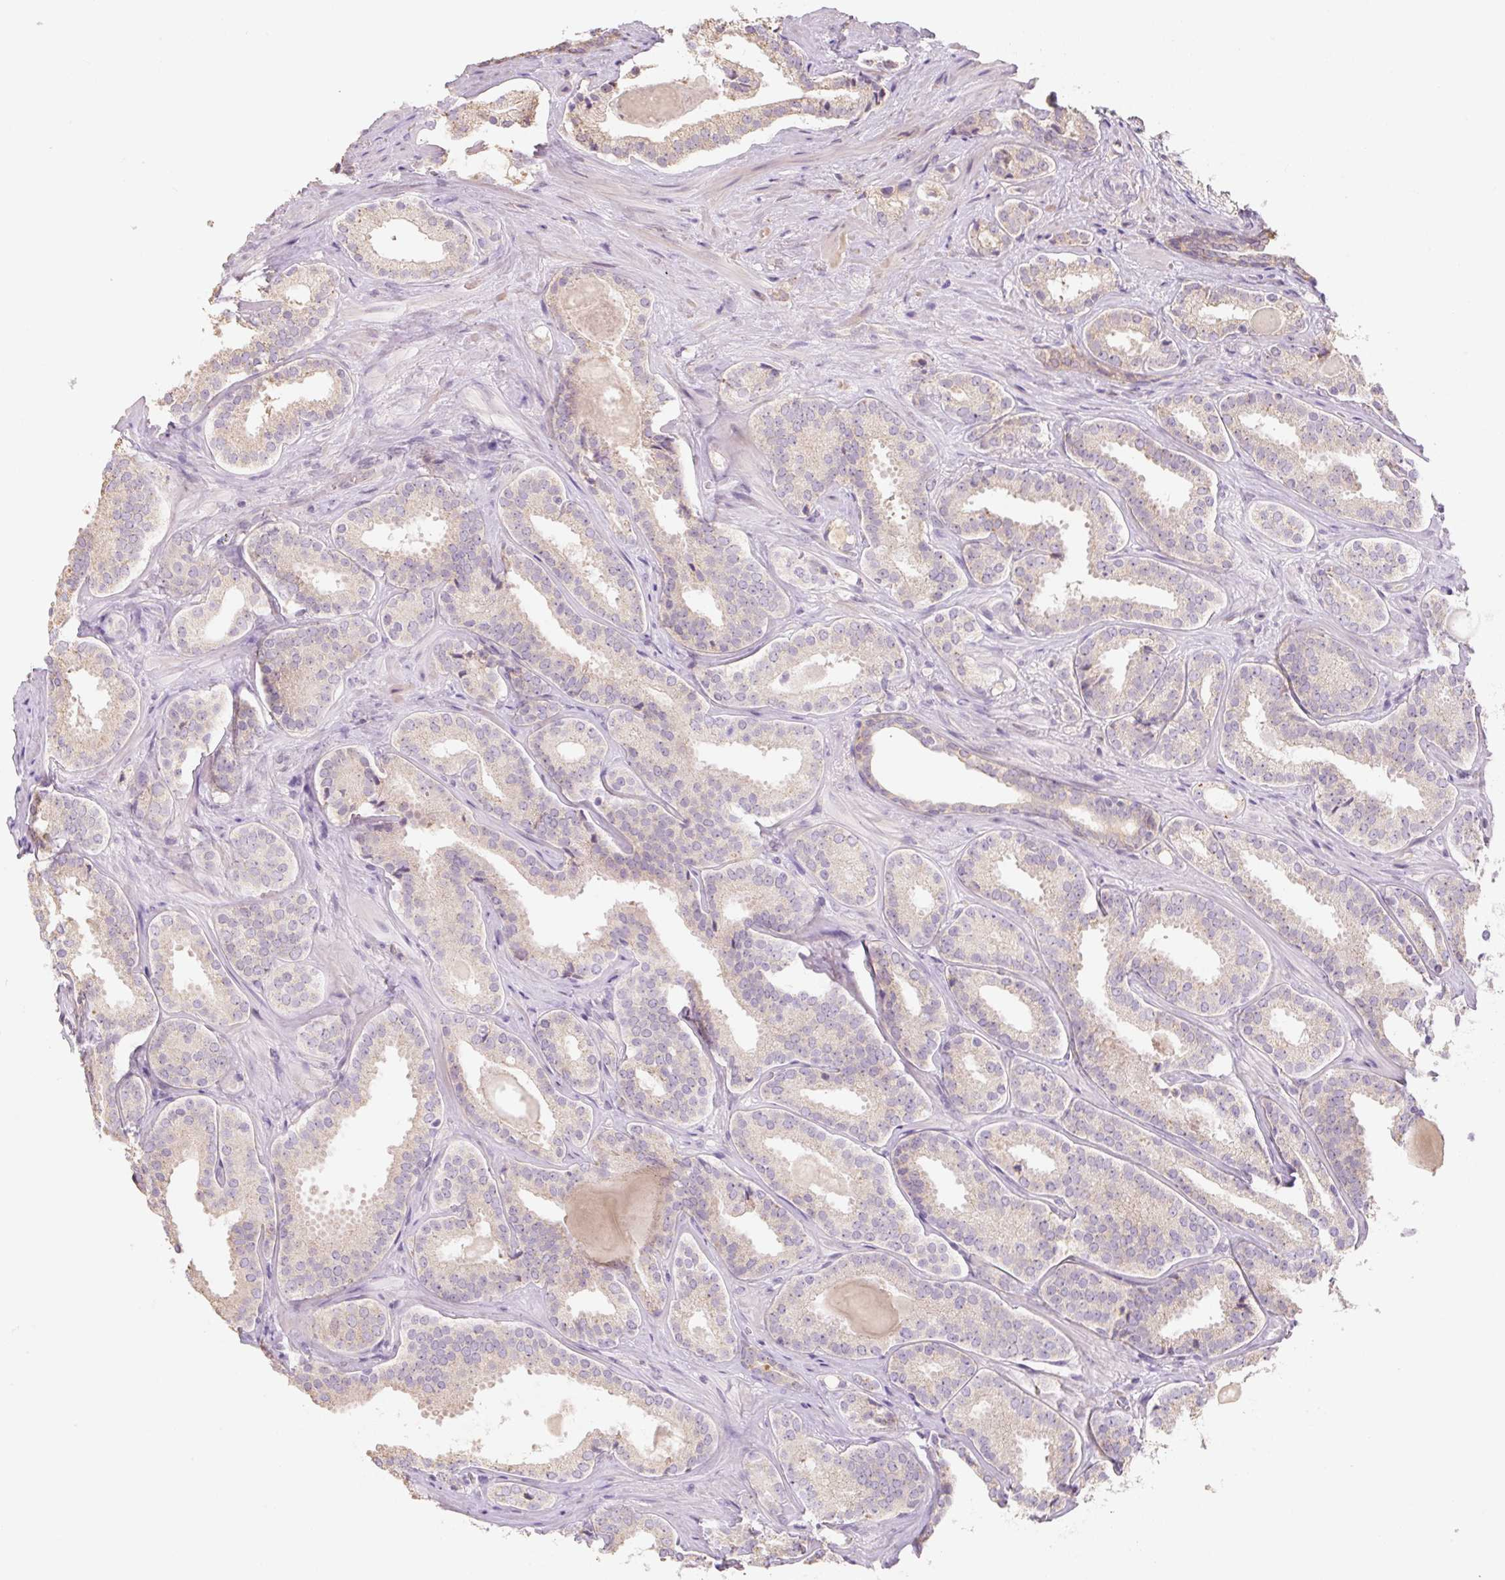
{"staining": {"intensity": "weak", "quantity": "<25%", "location": "cytoplasmic/membranous"}, "tissue": "prostate cancer", "cell_type": "Tumor cells", "image_type": "cancer", "snomed": [{"axis": "morphology", "description": "Adenocarcinoma, High grade"}, {"axis": "topography", "description": "Prostate"}], "caption": "Immunohistochemistry histopathology image of prostate cancer stained for a protein (brown), which displays no staining in tumor cells.", "gene": "MIA2", "patient": {"sex": "male", "age": 65}}